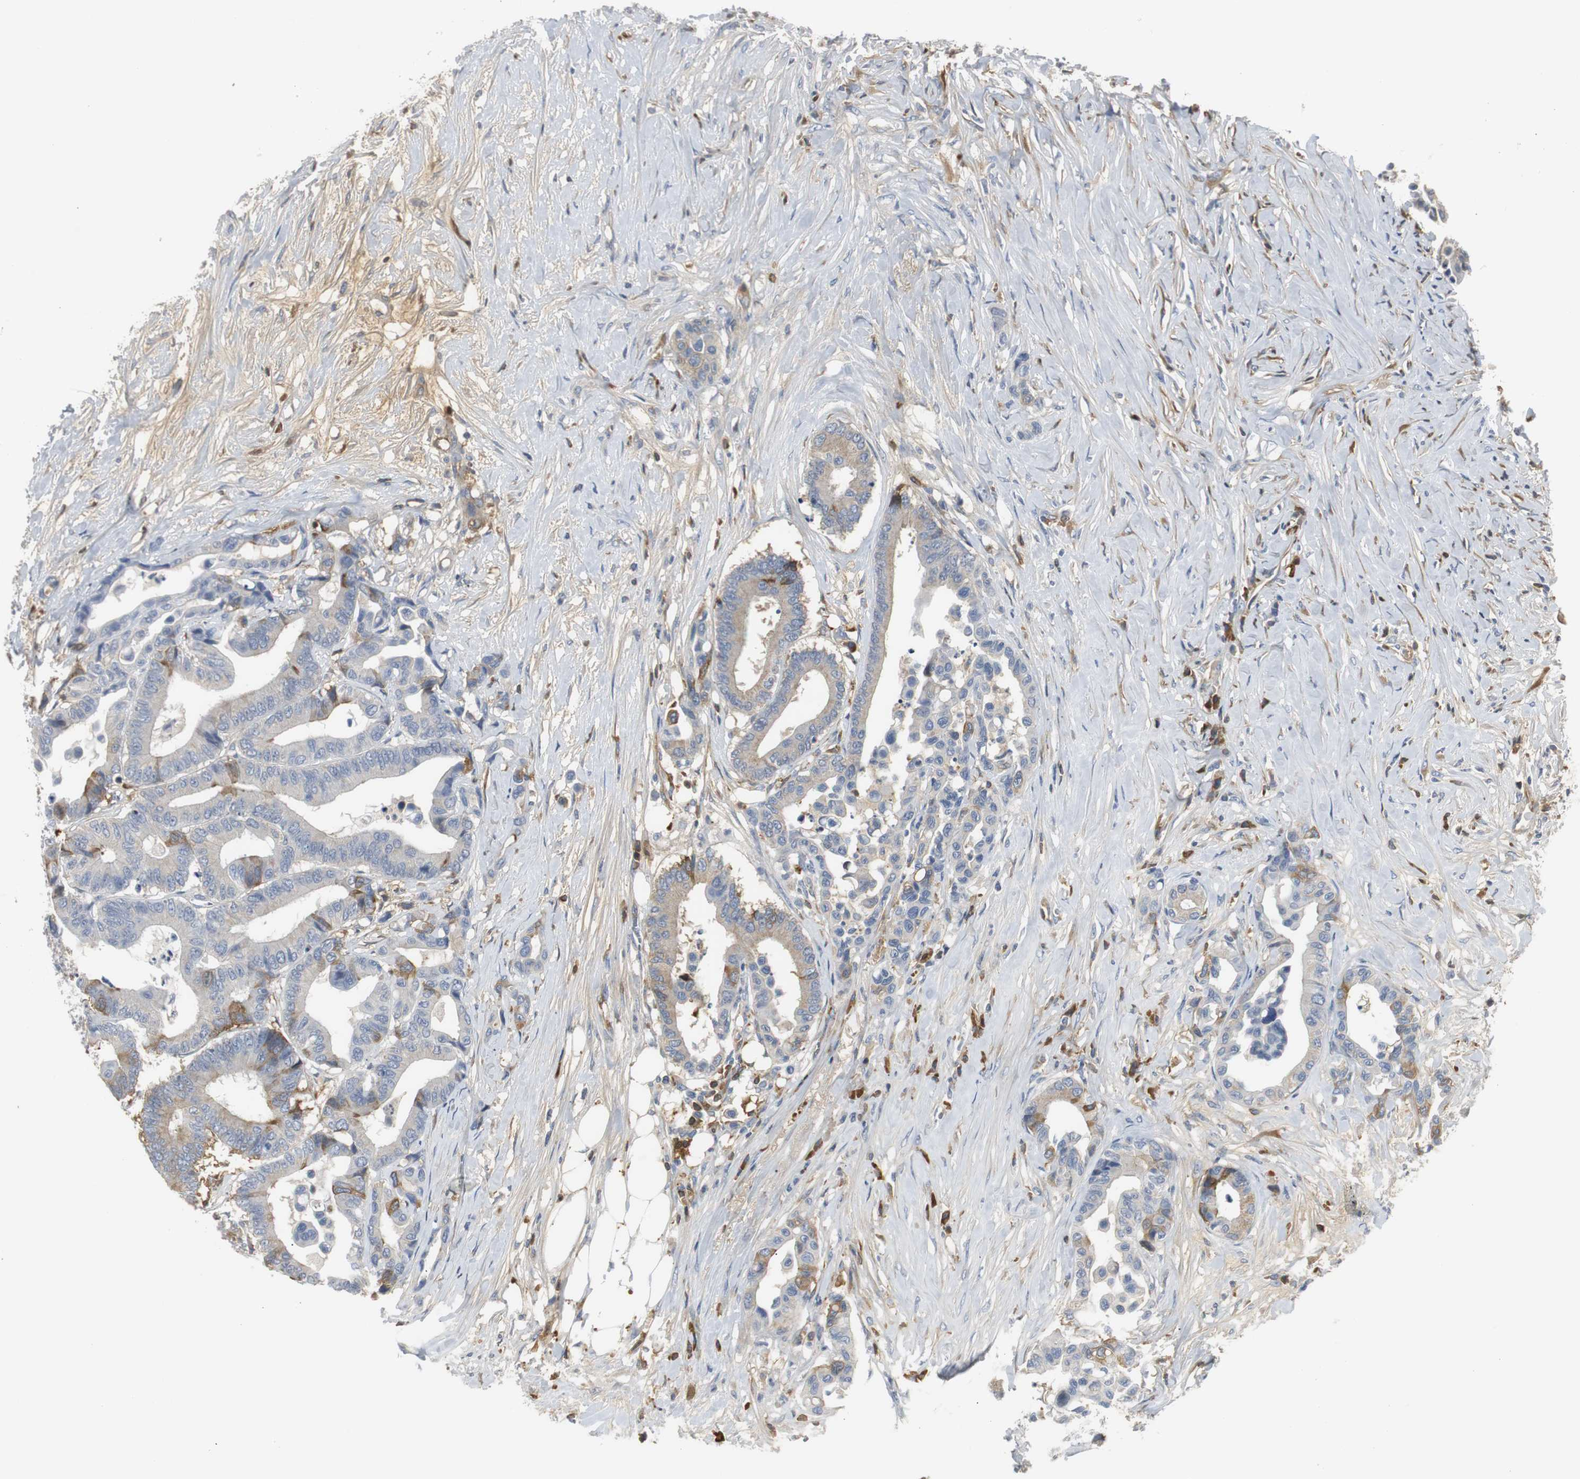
{"staining": {"intensity": "moderate", "quantity": "<25%", "location": "cytoplasmic/membranous"}, "tissue": "colorectal cancer", "cell_type": "Tumor cells", "image_type": "cancer", "snomed": [{"axis": "morphology", "description": "Normal tissue, NOS"}, {"axis": "morphology", "description": "Adenocarcinoma, NOS"}, {"axis": "topography", "description": "Colon"}], "caption": "Colorectal adenocarcinoma stained with immunohistochemistry (IHC) displays moderate cytoplasmic/membranous positivity in about <25% of tumor cells.", "gene": "SERPINF1", "patient": {"sex": "male", "age": 82}}